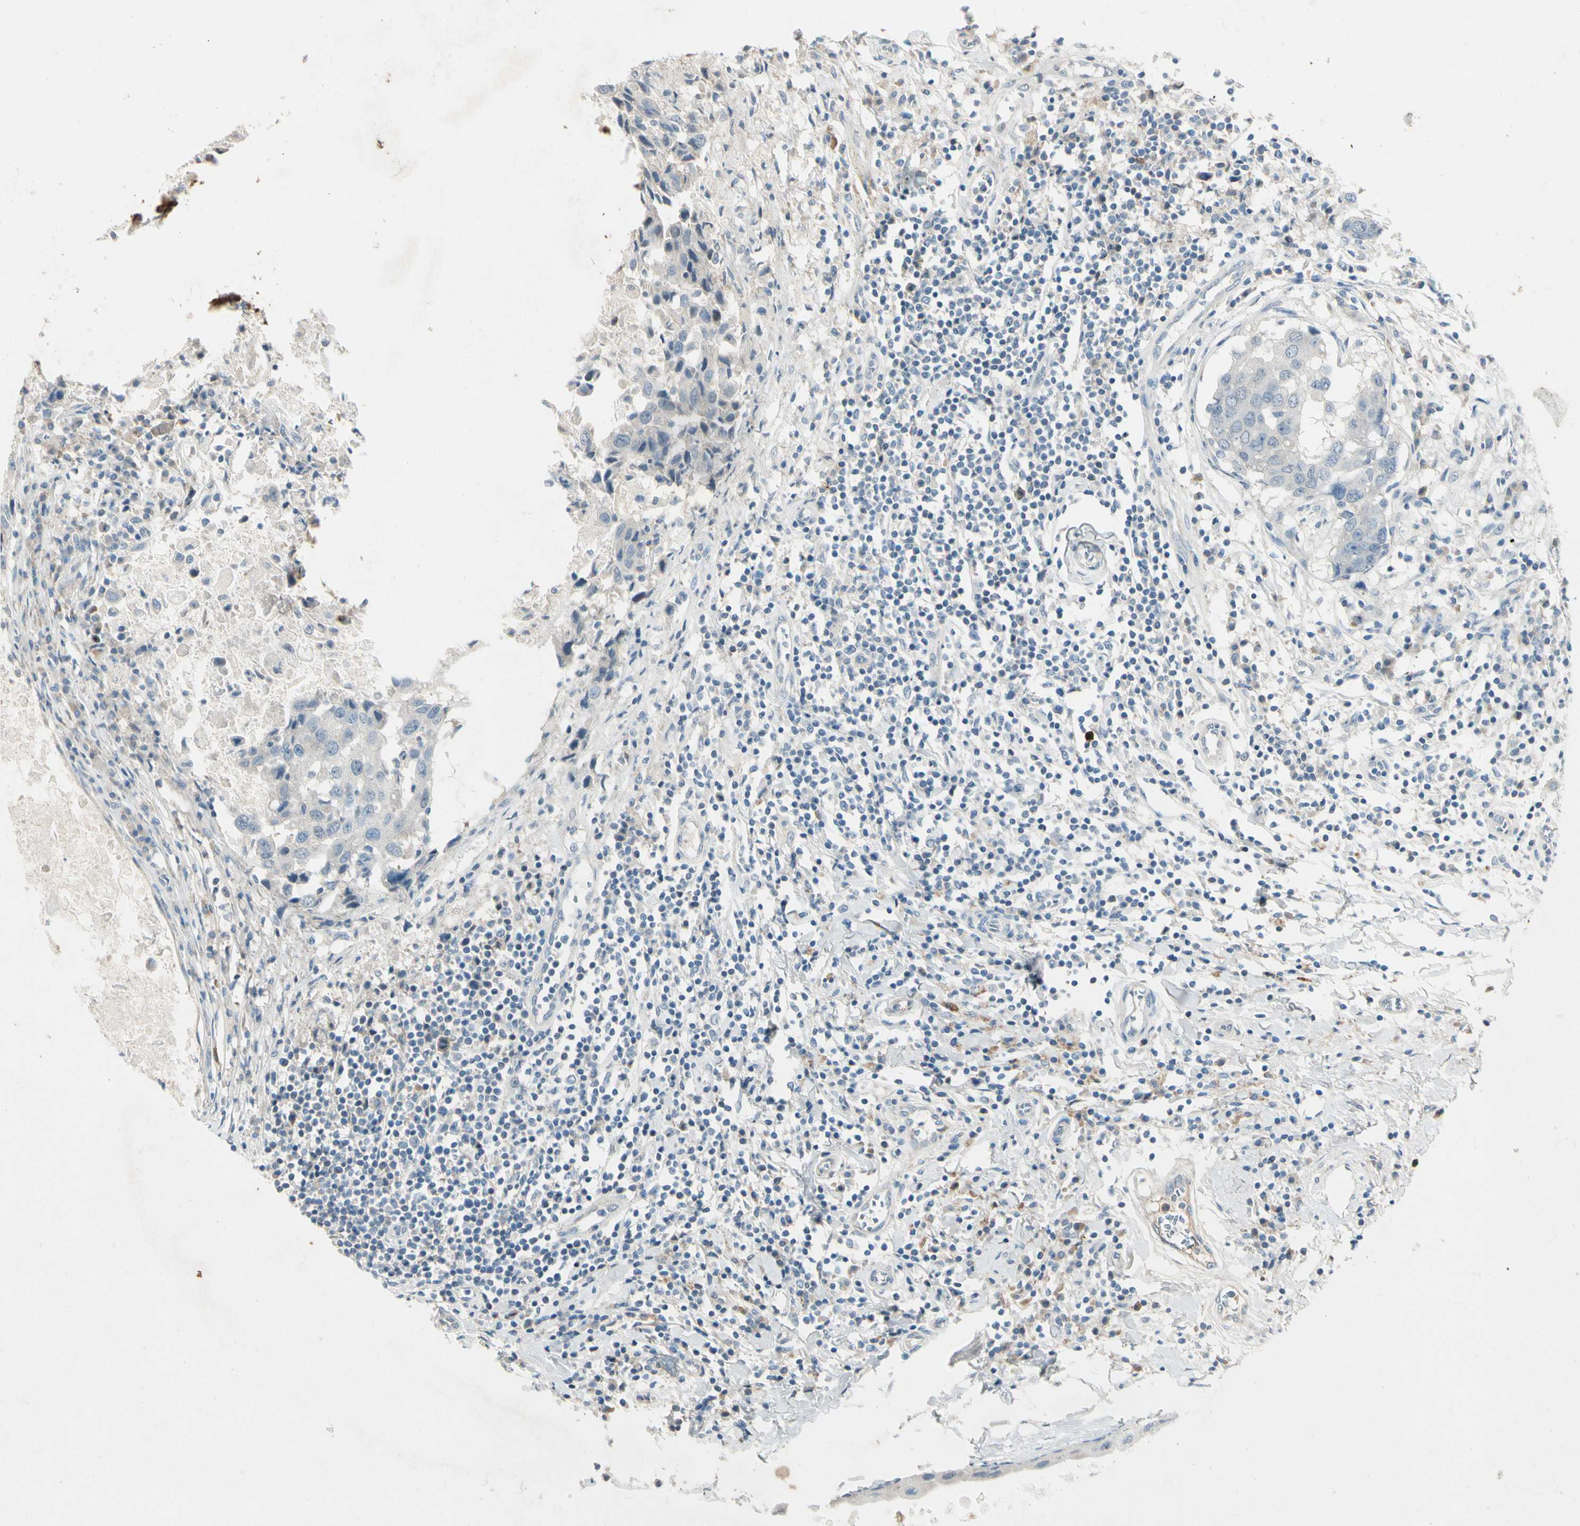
{"staining": {"intensity": "negative", "quantity": "none", "location": "none"}, "tissue": "breast cancer", "cell_type": "Tumor cells", "image_type": "cancer", "snomed": [{"axis": "morphology", "description": "Duct carcinoma"}, {"axis": "topography", "description": "Breast"}], "caption": "Tumor cells are negative for protein expression in human breast cancer (intraductal carcinoma).", "gene": "SERPIND1", "patient": {"sex": "female", "age": 27}}